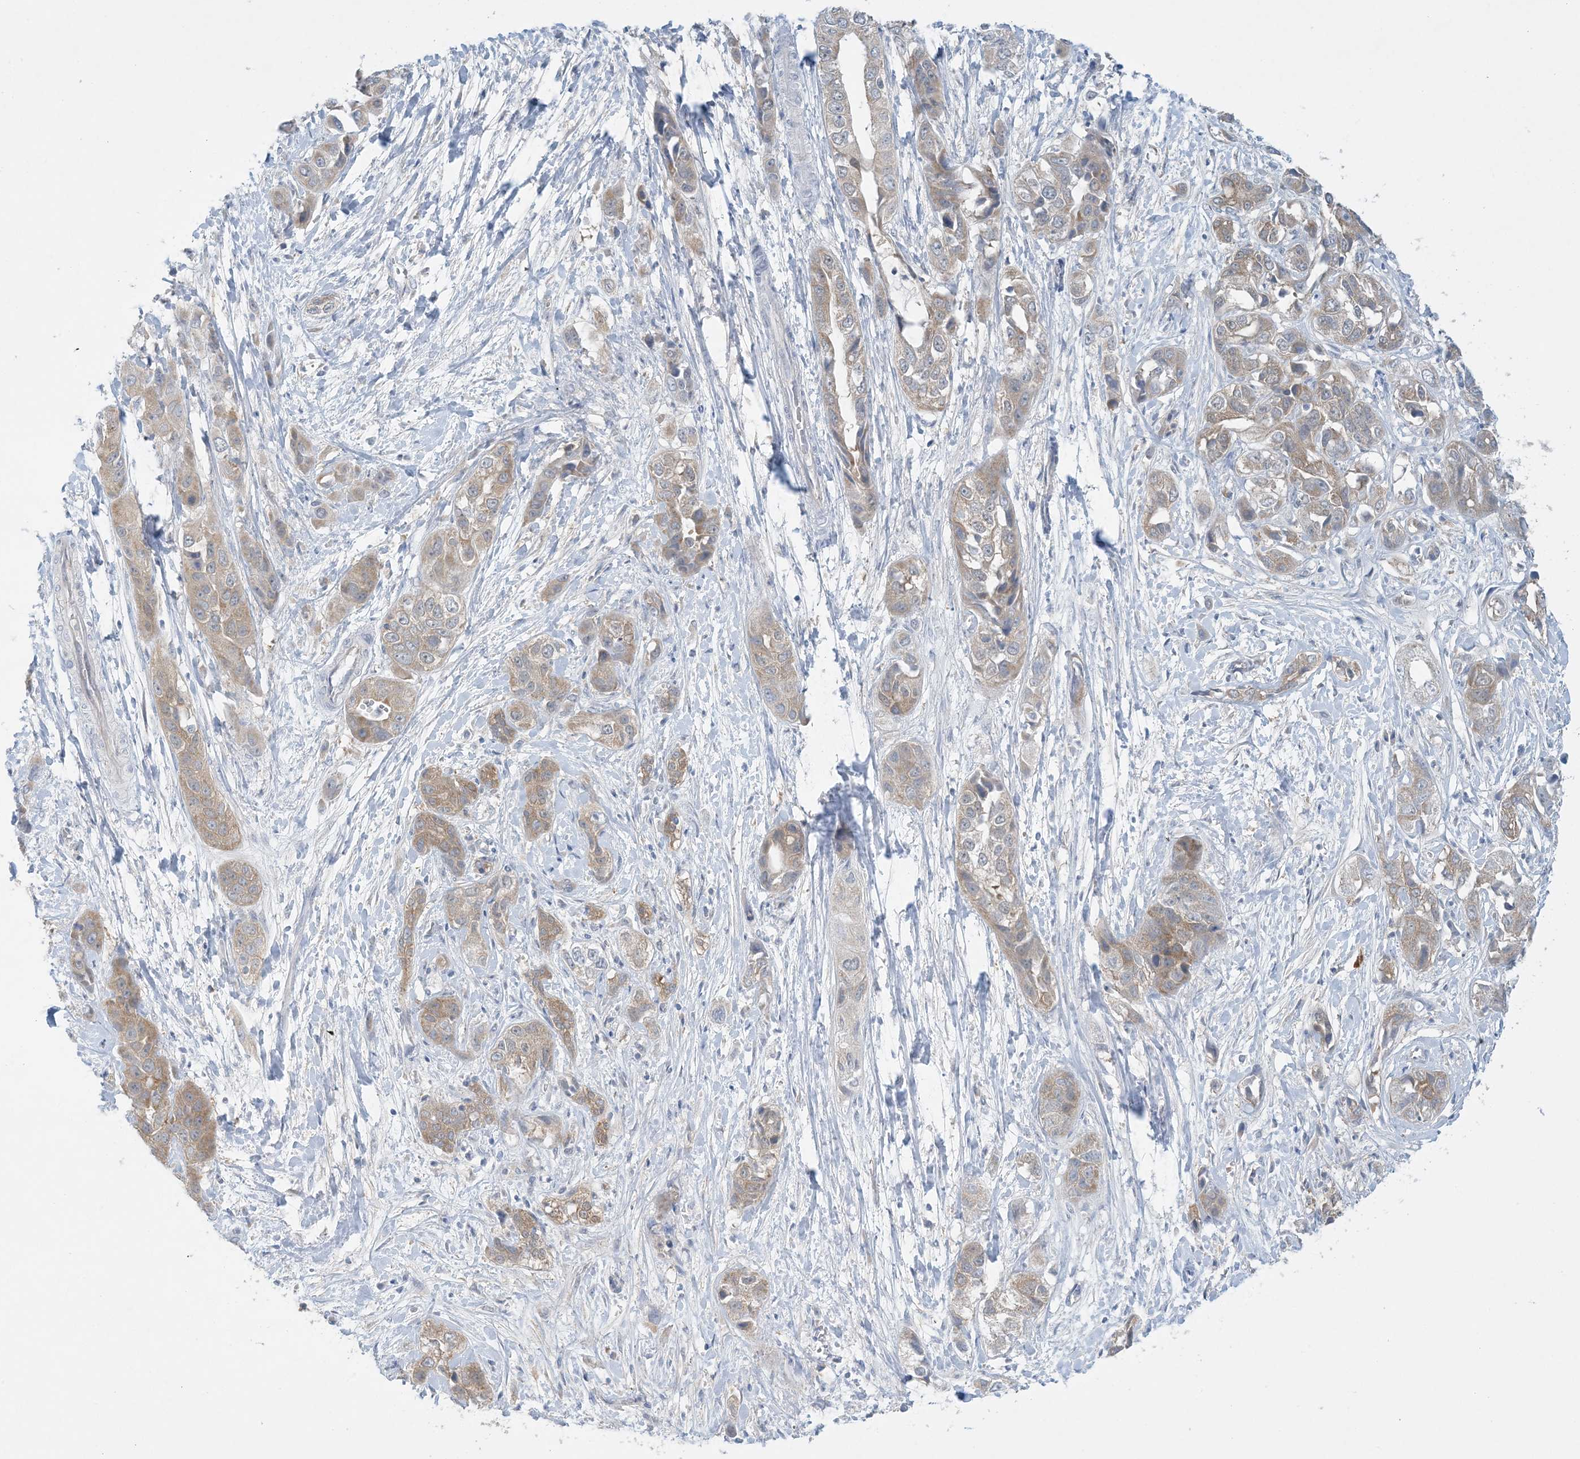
{"staining": {"intensity": "weak", "quantity": "25%-75%", "location": "cytoplasmic/membranous"}, "tissue": "liver cancer", "cell_type": "Tumor cells", "image_type": "cancer", "snomed": [{"axis": "morphology", "description": "Cholangiocarcinoma"}, {"axis": "topography", "description": "Liver"}], "caption": "High-magnification brightfield microscopy of liver cholangiocarcinoma stained with DAB (brown) and counterstained with hematoxylin (blue). tumor cells exhibit weak cytoplasmic/membranous staining is appreciated in approximately25%-75% of cells.", "gene": "MRPS18A", "patient": {"sex": "female", "age": 52}}